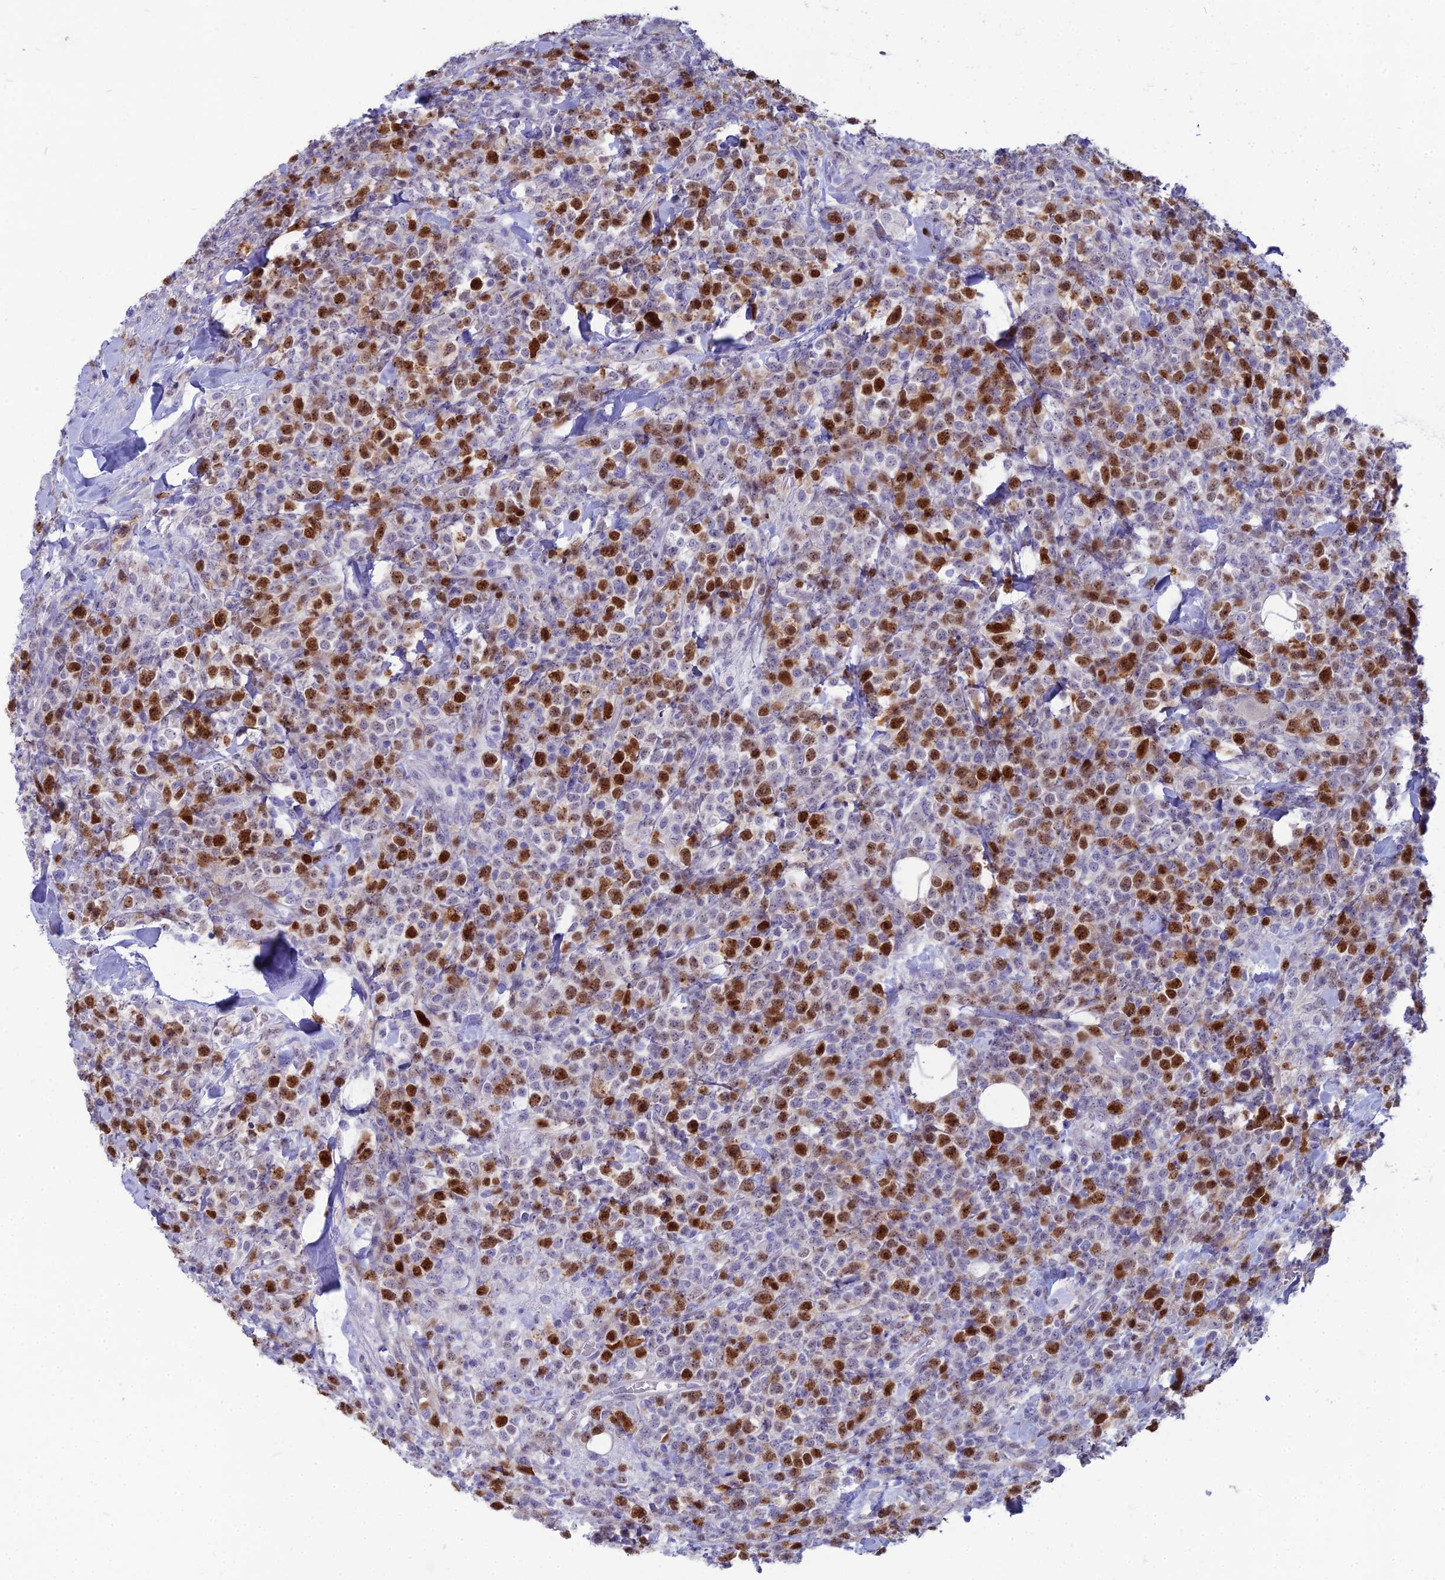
{"staining": {"intensity": "strong", "quantity": "25%-75%", "location": "nuclear"}, "tissue": "lymphoma", "cell_type": "Tumor cells", "image_type": "cancer", "snomed": [{"axis": "morphology", "description": "Malignant lymphoma, non-Hodgkin's type, High grade"}, {"axis": "topography", "description": "Colon"}], "caption": "Strong nuclear protein staining is seen in approximately 25%-75% of tumor cells in malignant lymphoma, non-Hodgkin's type (high-grade).", "gene": "NUSAP1", "patient": {"sex": "female", "age": 53}}